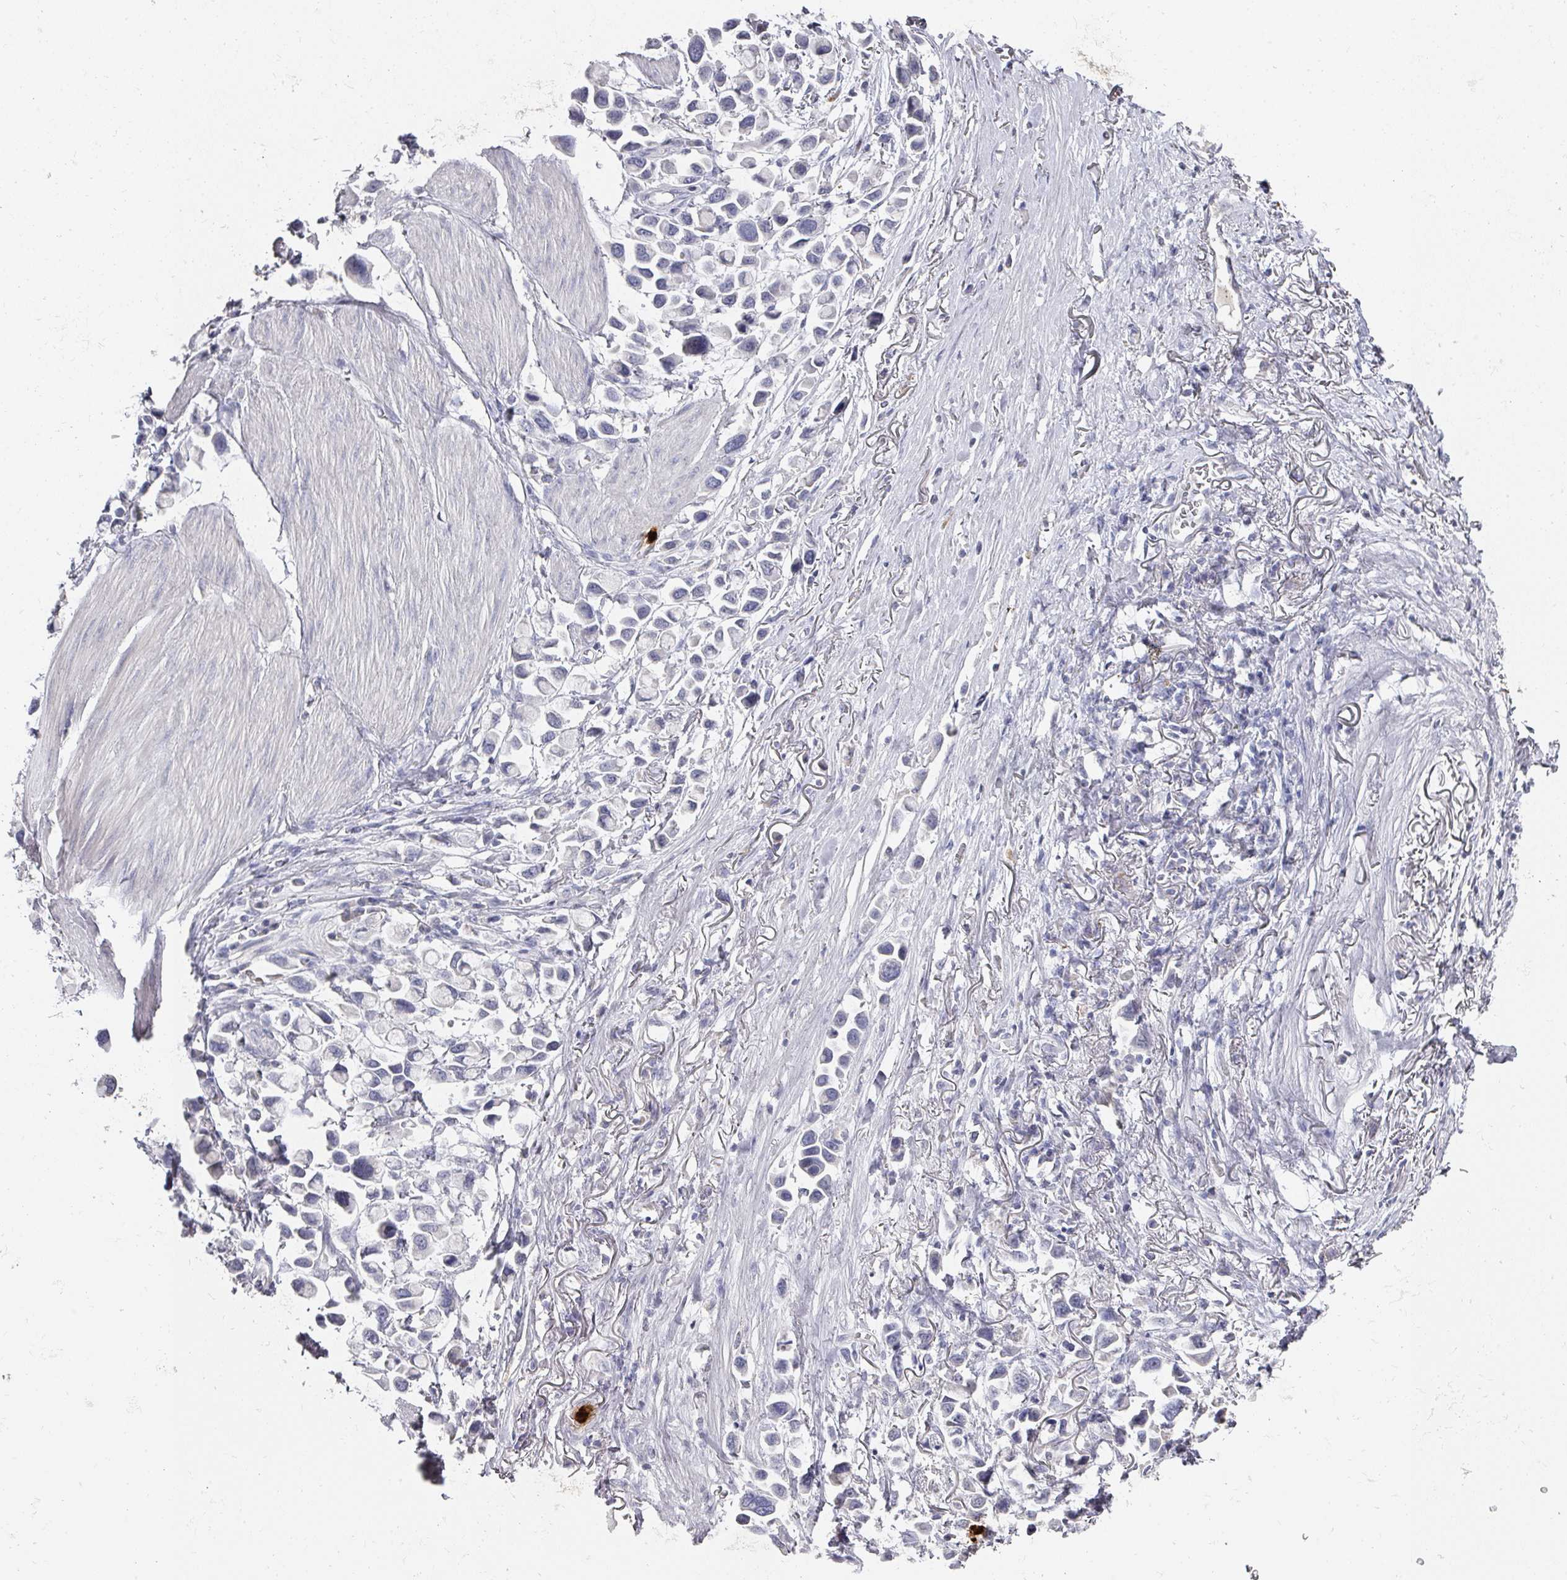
{"staining": {"intensity": "negative", "quantity": "none", "location": "none"}, "tissue": "stomach cancer", "cell_type": "Tumor cells", "image_type": "cancer", "snomed": [{"axis": "morphology", "description": "Adenocarcinoma, NOS"}, {"axis": "topography", "description": "Stomach"}], "caption": "The photomicrograph displays no staining of tumor cells in stomach adenocarcinoma.", "gene": "CAMP", "patient": {"sex": "female", "age": 81}}